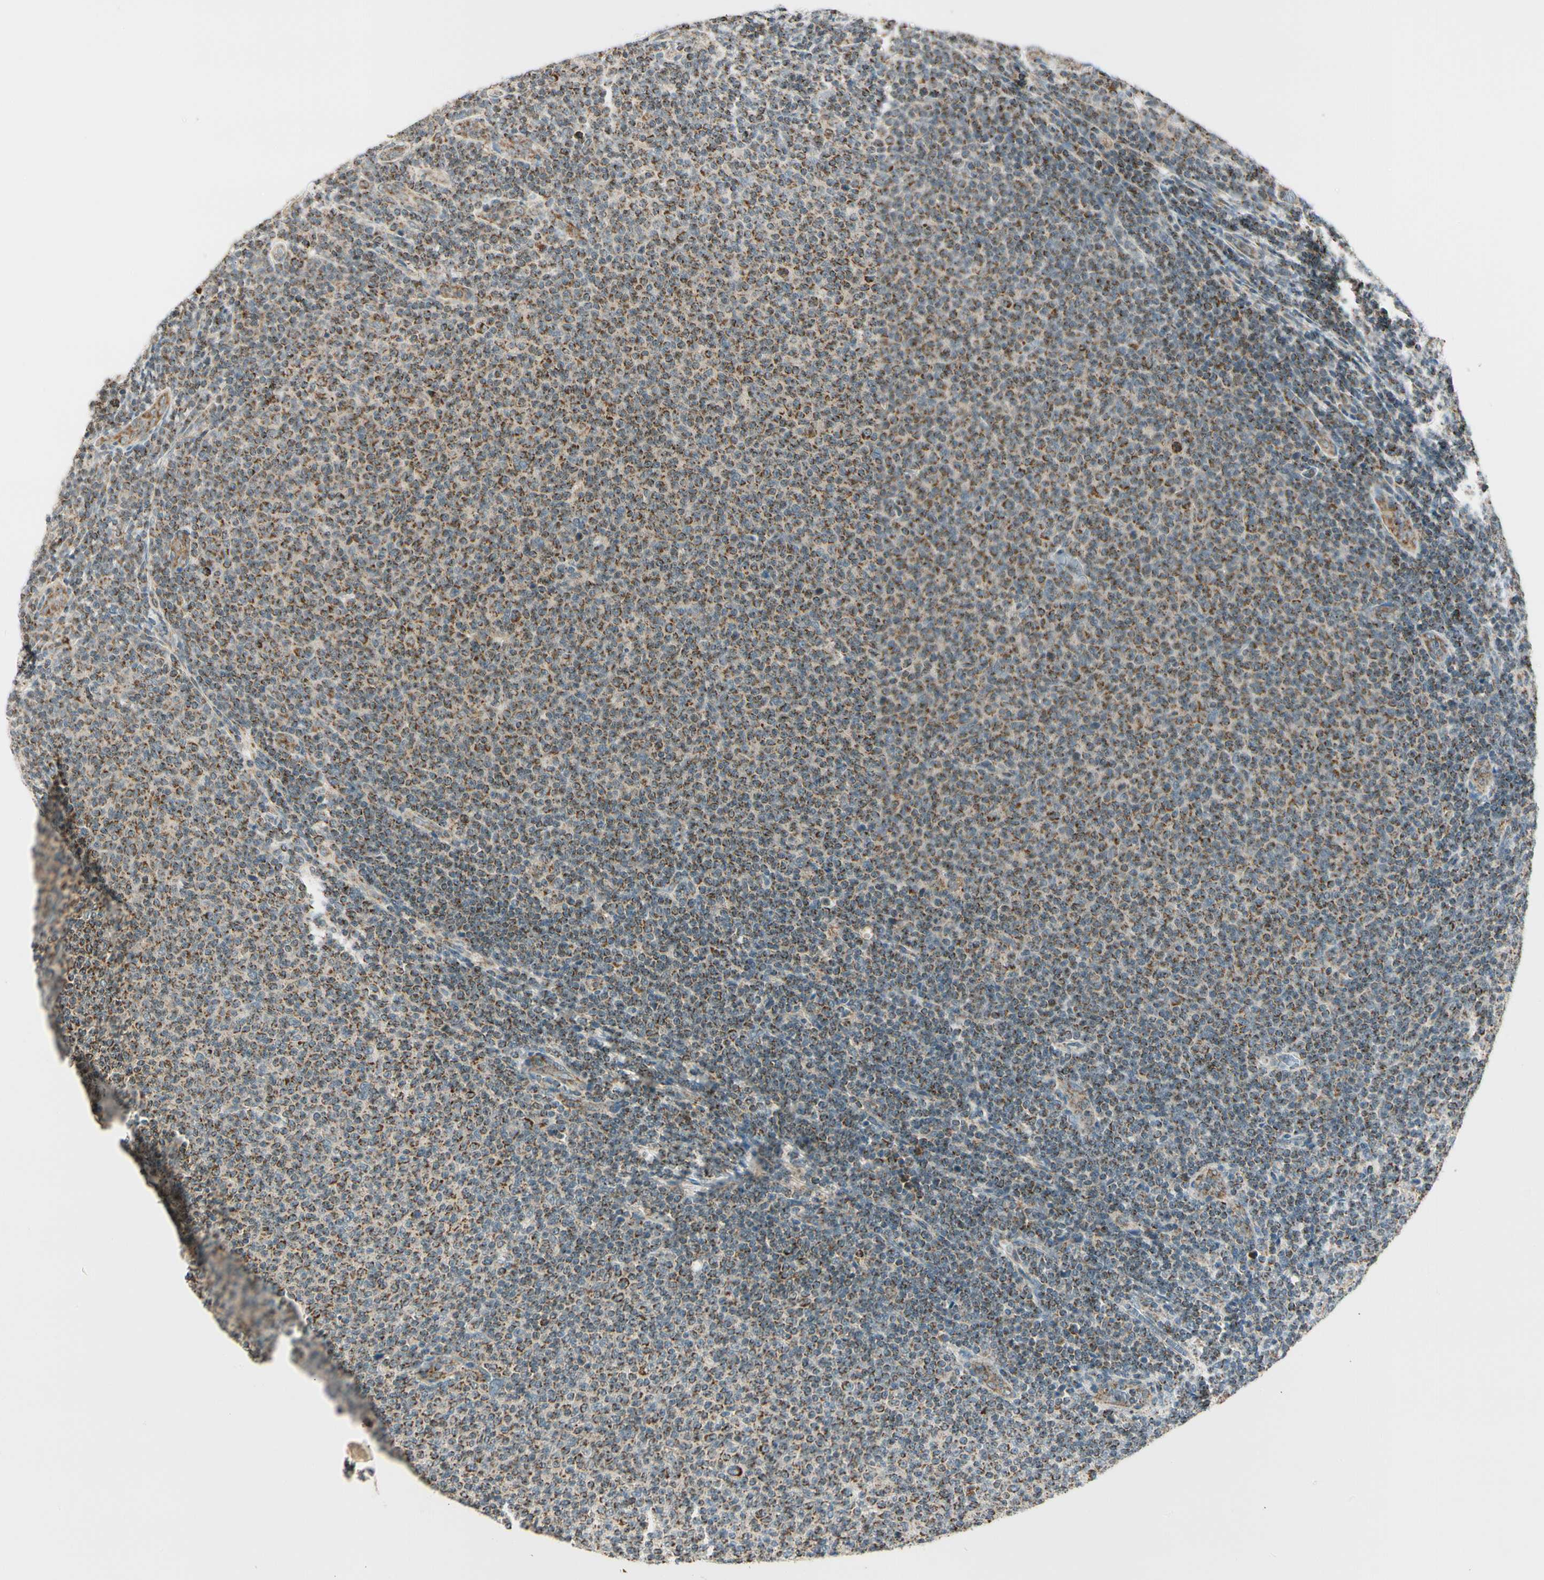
{"staining": {"intensity": "moderate", "quantity": ">75%", "location": "cytoplasmic/membranous"}, "tissue": "lymphoma", "cell_type": "Tumor cells", "image_type": "cancer", "snomed": [{"axis": "morphology", "description": "Malignant lymphoma, non-Hodgkin's type, Low grade"}, {"axis": "topography", "description": "Lymph node"}], "caption": "High-magnification brightfield microscopy of lymphoma stained with DAB (brown) and counterstained with hematoxylin (blue). tumor cells exhibit moderate cytoplasmic/membranous positivity is present in about>75% of cells. (Brightfield microscopy of DAB IHC at high magnification).", "gene": "KHDC4", "patient": {"sex": "male", "age": 66}}